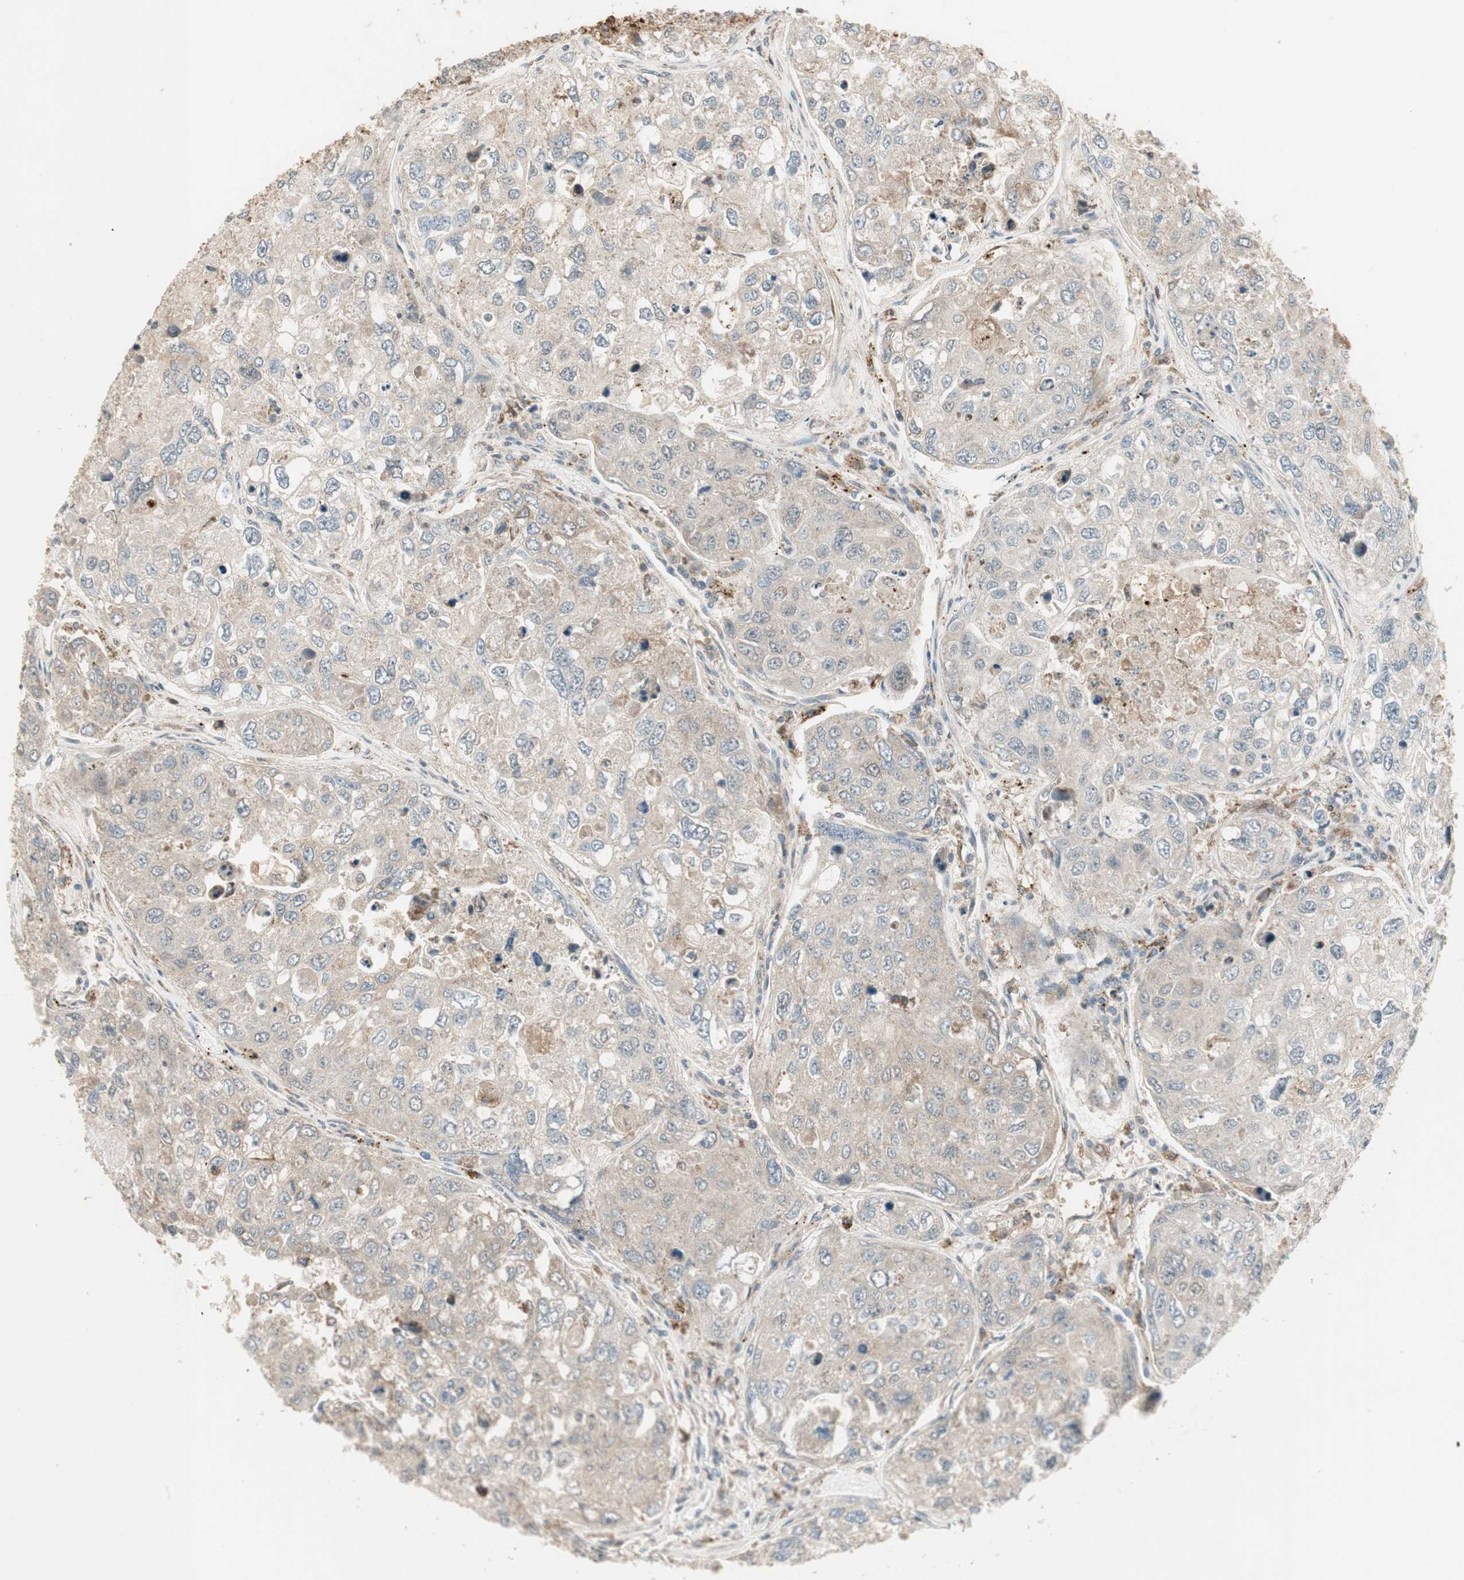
{"staining": {"intensity": "negative", "quantity": "none", "location": "none"}, "tissue": "urothelial cancer", "cell_type": "Tumor cells", "image_type": "cancer", "snomed": [{"axis": "morphology", "description": "Urothelial carcinoma, High grade"}, {"axis": "topography", "description": "Lymph node"}, {"axis": "topography", "description": "Urinary bladder"}], "caption": "Histopathology image shows no significant protein staining in tumor cells of high-grade urothelial carcinoma.", "gene": "SFRP1", "patient": {"sex": "male", "age": 51}}